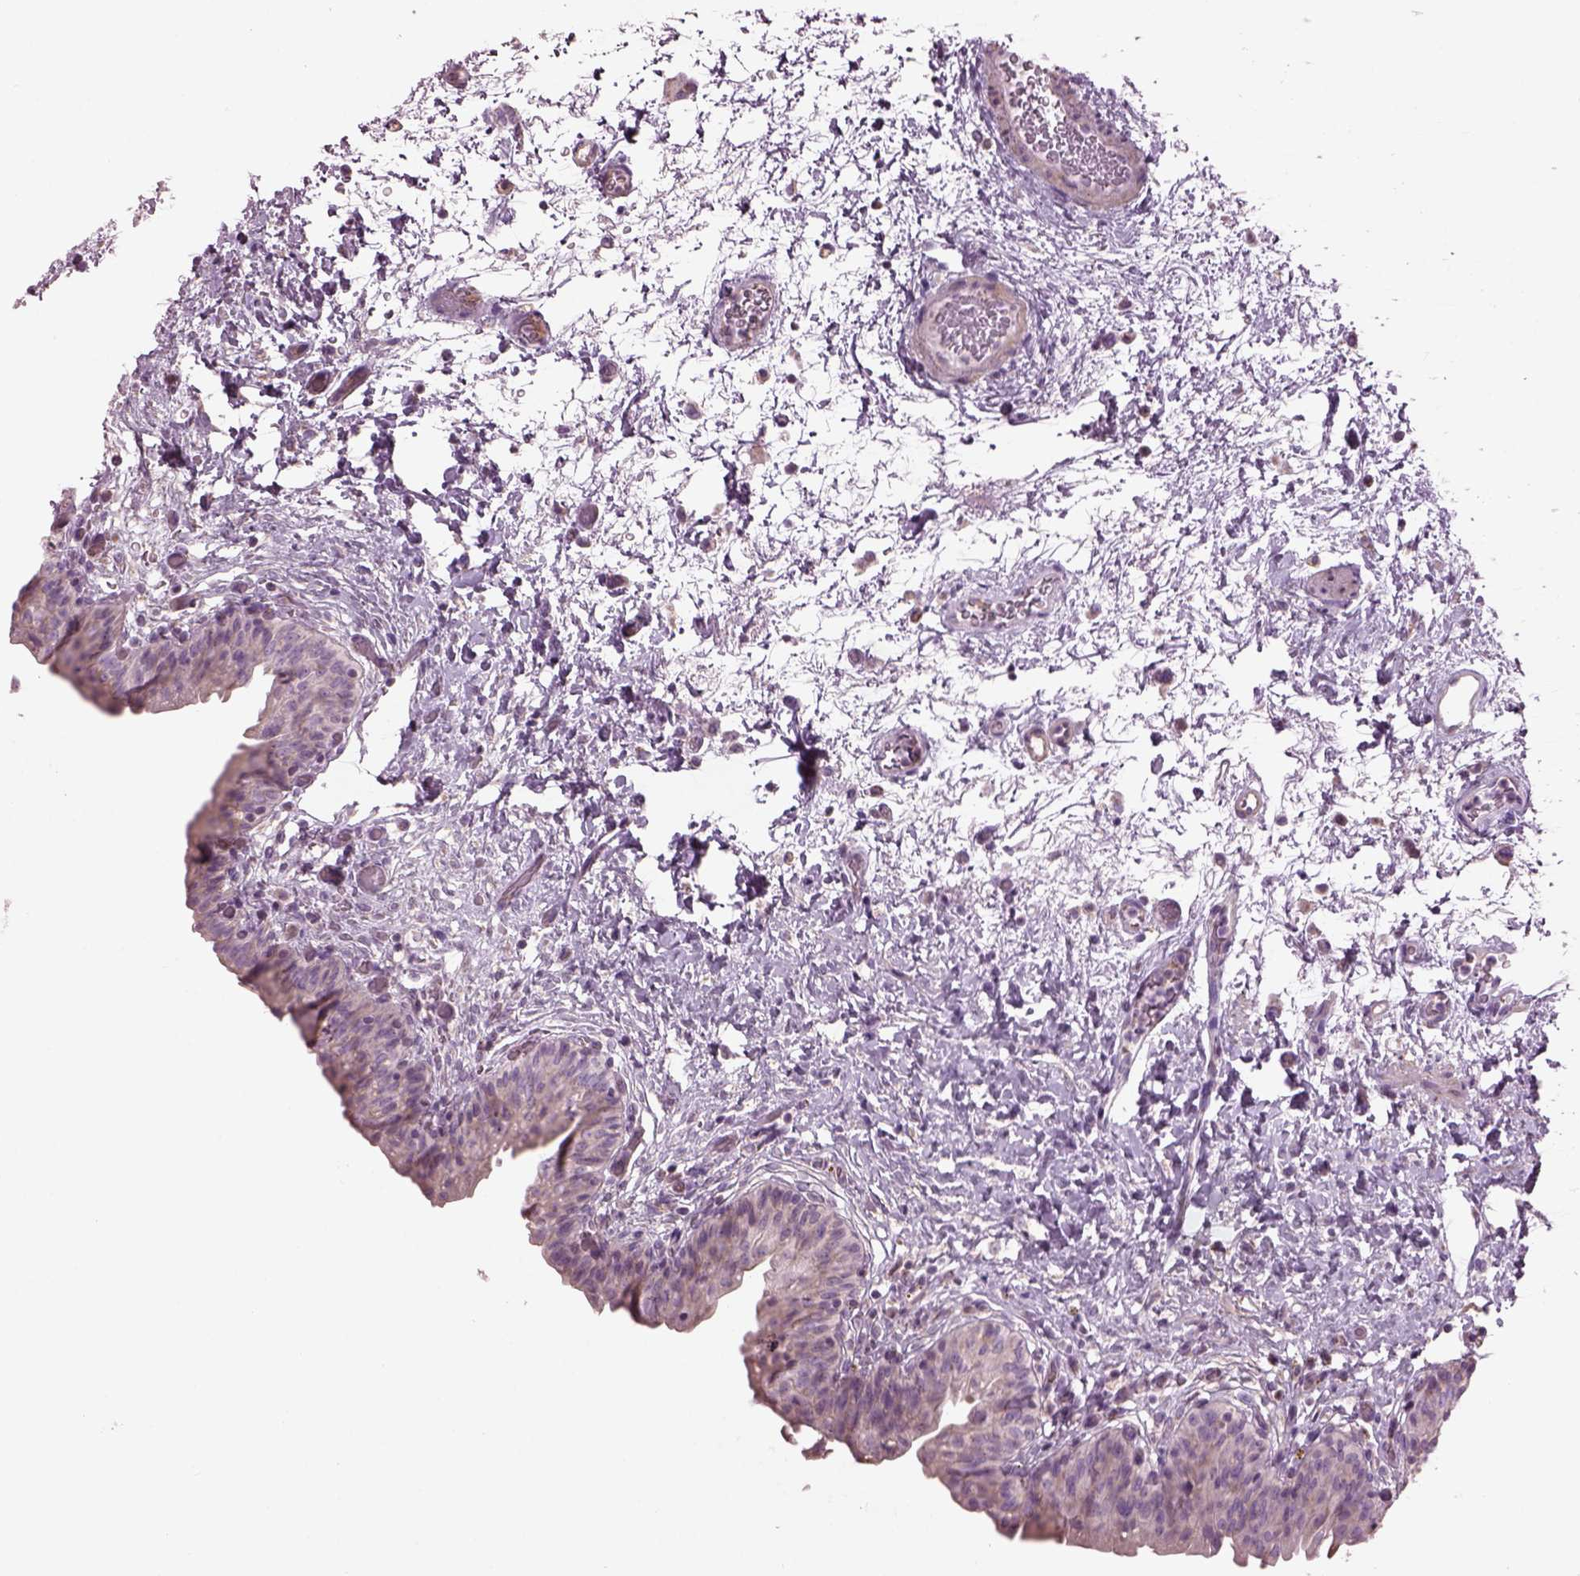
{"staining": {"intensity": "weak", "quantity": "<25%", "location": "cytoplasmic/membranous"}, "tissue": "urinary bladder", "cell_type": "Urothelial cells", "image_type": "normal", "snomed": [{"axis": "morphology", "description": "Normal tissue, NOS"}, {"axis": "topography", "description": "Urinary bladder"}], "caption": "High power microscopy image of an immunohistochemistry image of unremarkable urinary bladder, revealing no significant staining in urothelial cells.", "gene": "SPATA7", "patient": {"sex": "male", "age": 69}}